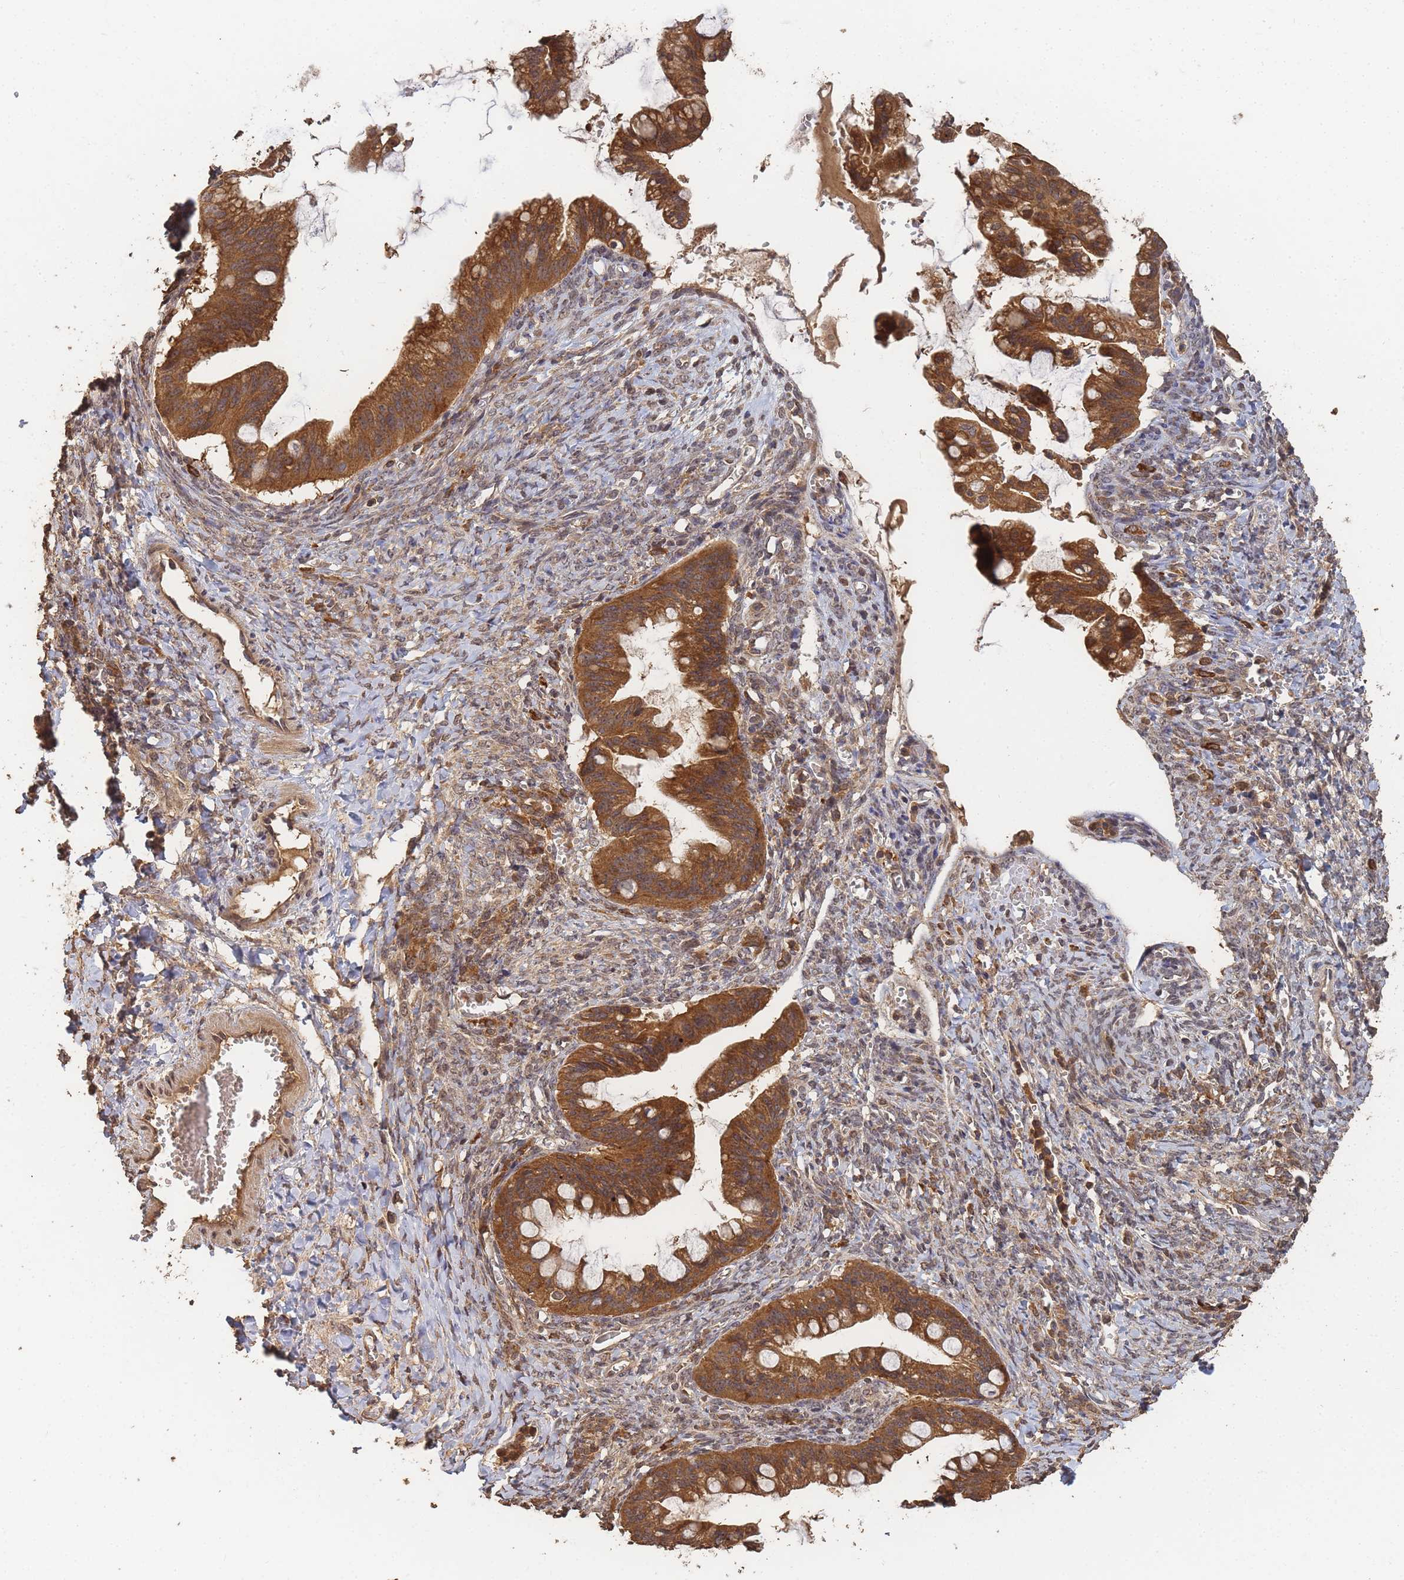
{"staining": {"intensity": "strong", "quantity": ">75%", "location": "cytoplasmic/membranous"}, "tissue": "ovarian cancer", "cell_type": "Tumor cells", "image_type": "cancer", "snomed": [{"axis": "morphology", "description": "Cystadenocarcinoma, mucinous, NOS"}, {"axis": "topography", "description": "Ovary"}], "caption": "A brown stain highlights strong cytoplasmic/membranous positivity of a protein in human ovarian mucinous cystadenocarcinoma tumor cells.", "gene": "ALKBH1", "patient": {"sex": "female", "age": 73}}